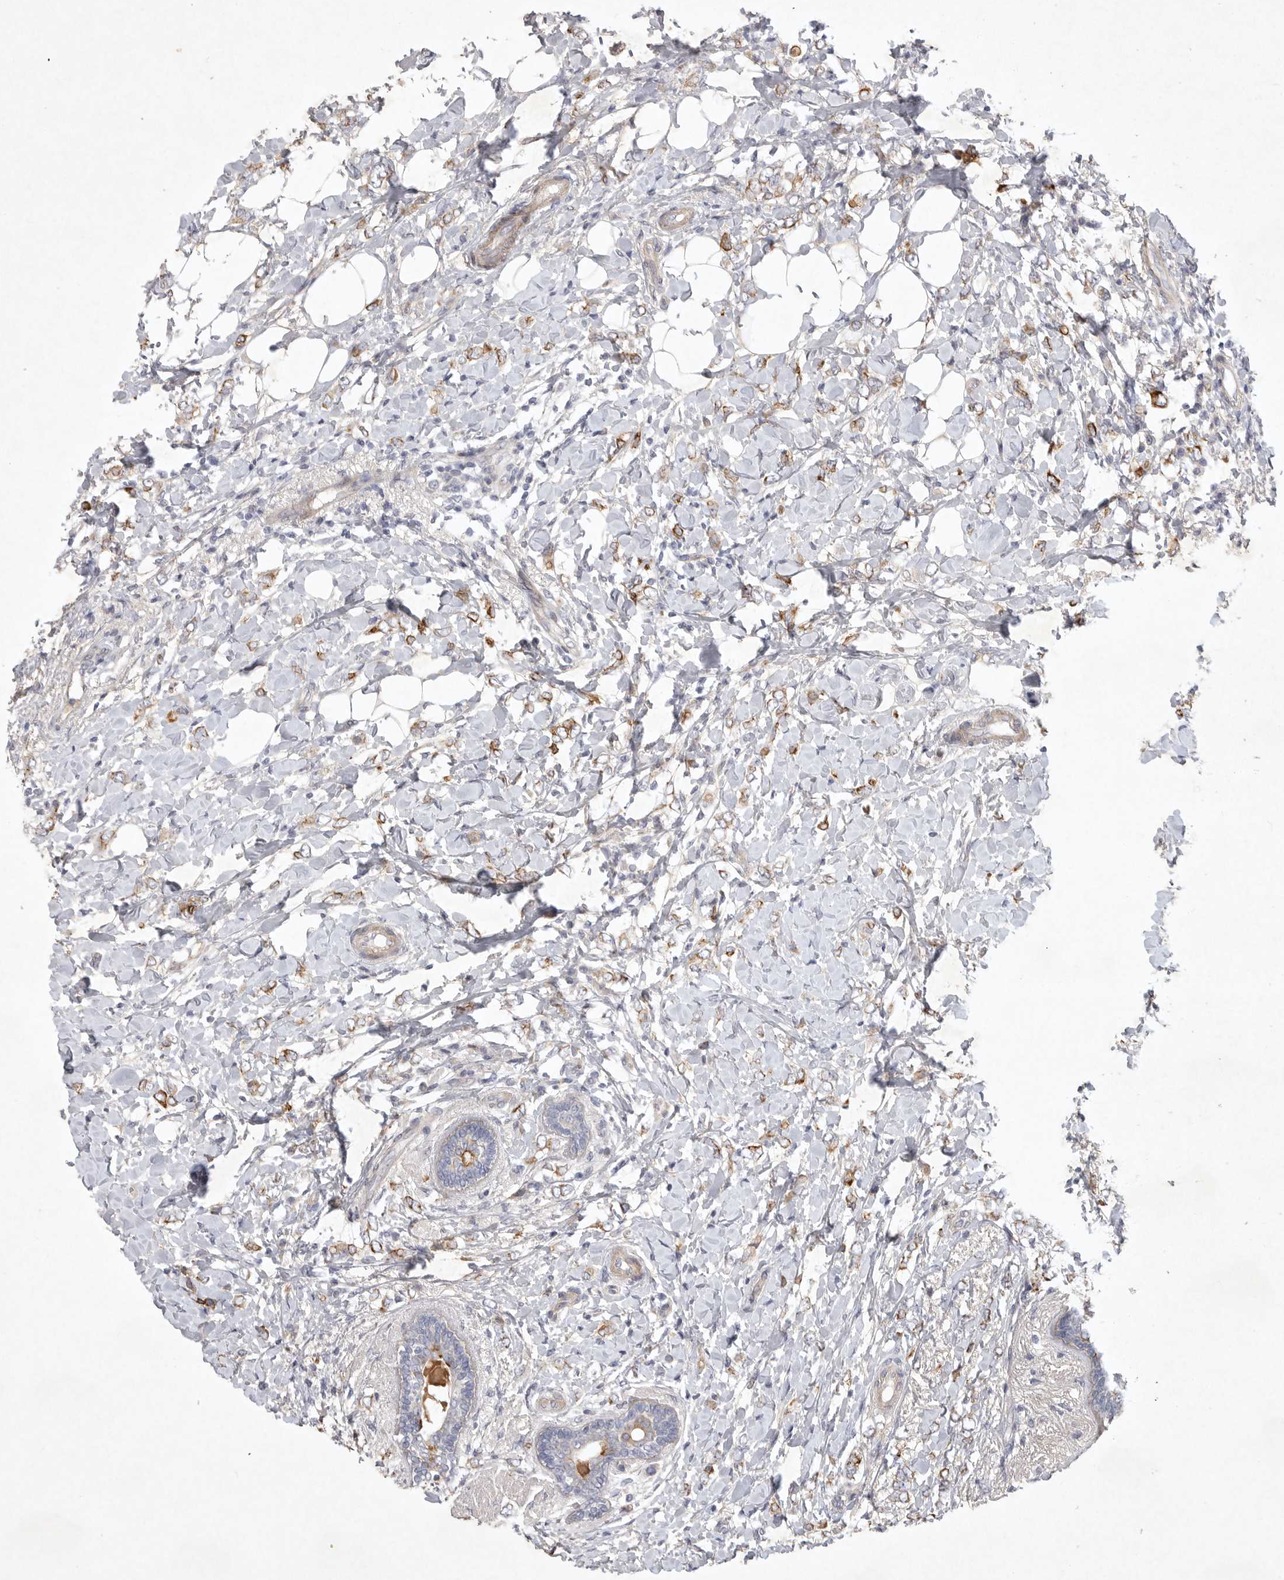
{"staining": {"intensity": "moderate", "quantity": ">75%", "location": "cytoplasmic/membranous"}, "tissue": "breast cancer", "cell_type": "Tumor cells", "image_type": "cancer", "snomed": [{"axis": "morphology", "description": "Normal tissue, NOS"}, {"axis": "morphology", "description": "Lobular carcinoma"}, {"axis": "topography", "description": "Breast"}], "caption": "The histopathology image shows a brown stain indicating the presence of a protein in the cytoplasmic/membranous of tumor cells in lobular carcinoma (breast).", "gene": "BZW2", "patient": {"sex": "female", "age": 47}}